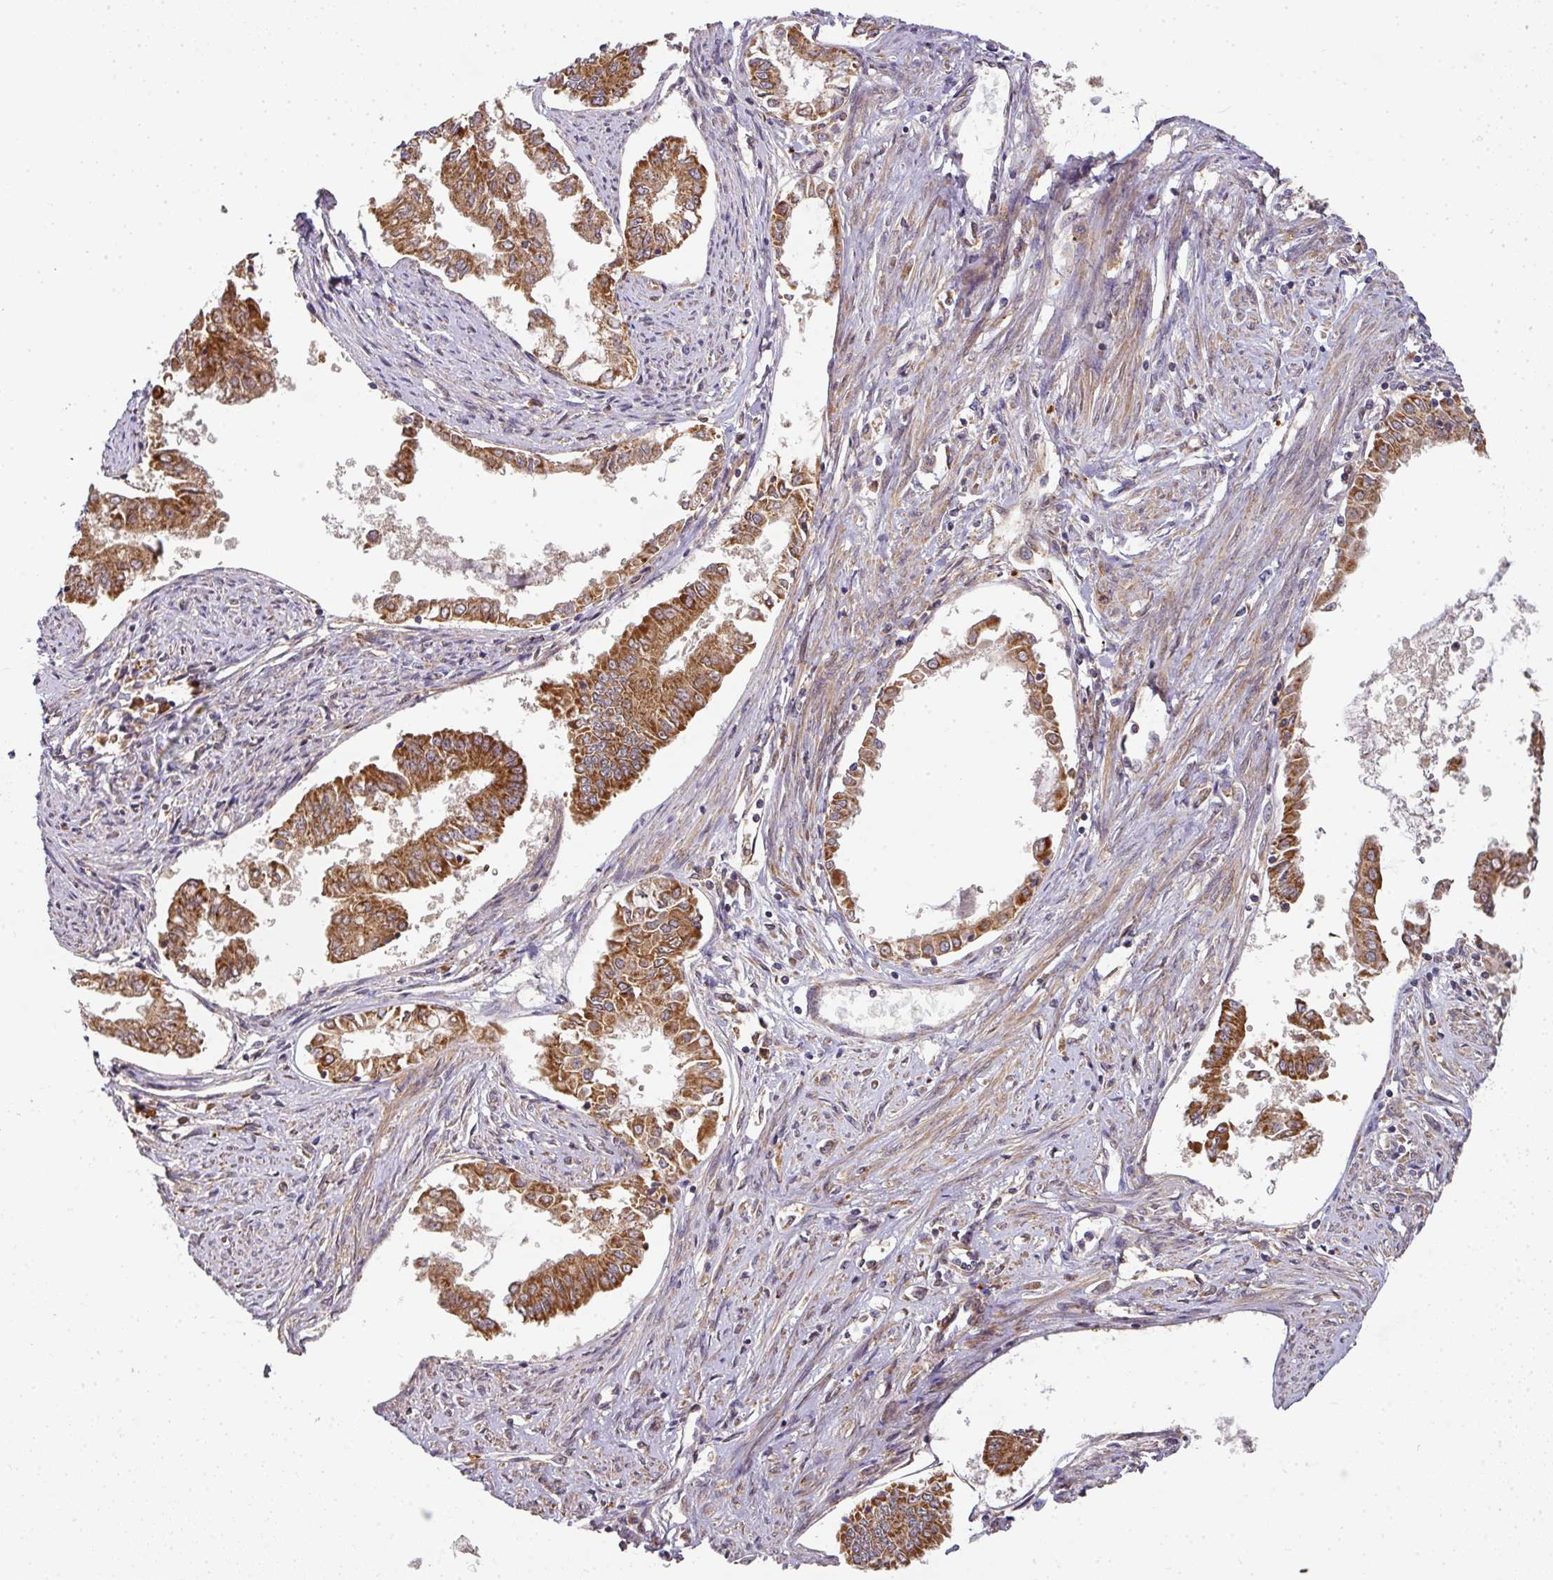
{"staining": {"intensity": "strong", "quantity": ">75%", "location": "cytoplasmic/membranous"}, "tissue": "endometrial cancer", "cell_type": "Tumor cells", "image_type": "cancer", "snomed": [{"axis": "morphology", "description": "Adenocarcinoma, NOS"}, {"axis": "topography", "description": "Endometrium"}], "caption": "Protein expression analysis of human endometrial adenocarcinoma reveals strong cytoplasmic/membranous expression in about >75% of tumor cells. (DAB IHC with brightfield microscopy, high magnification).", "gene": "MALSU1", "patient": {"sex": "female", "age": 76}}